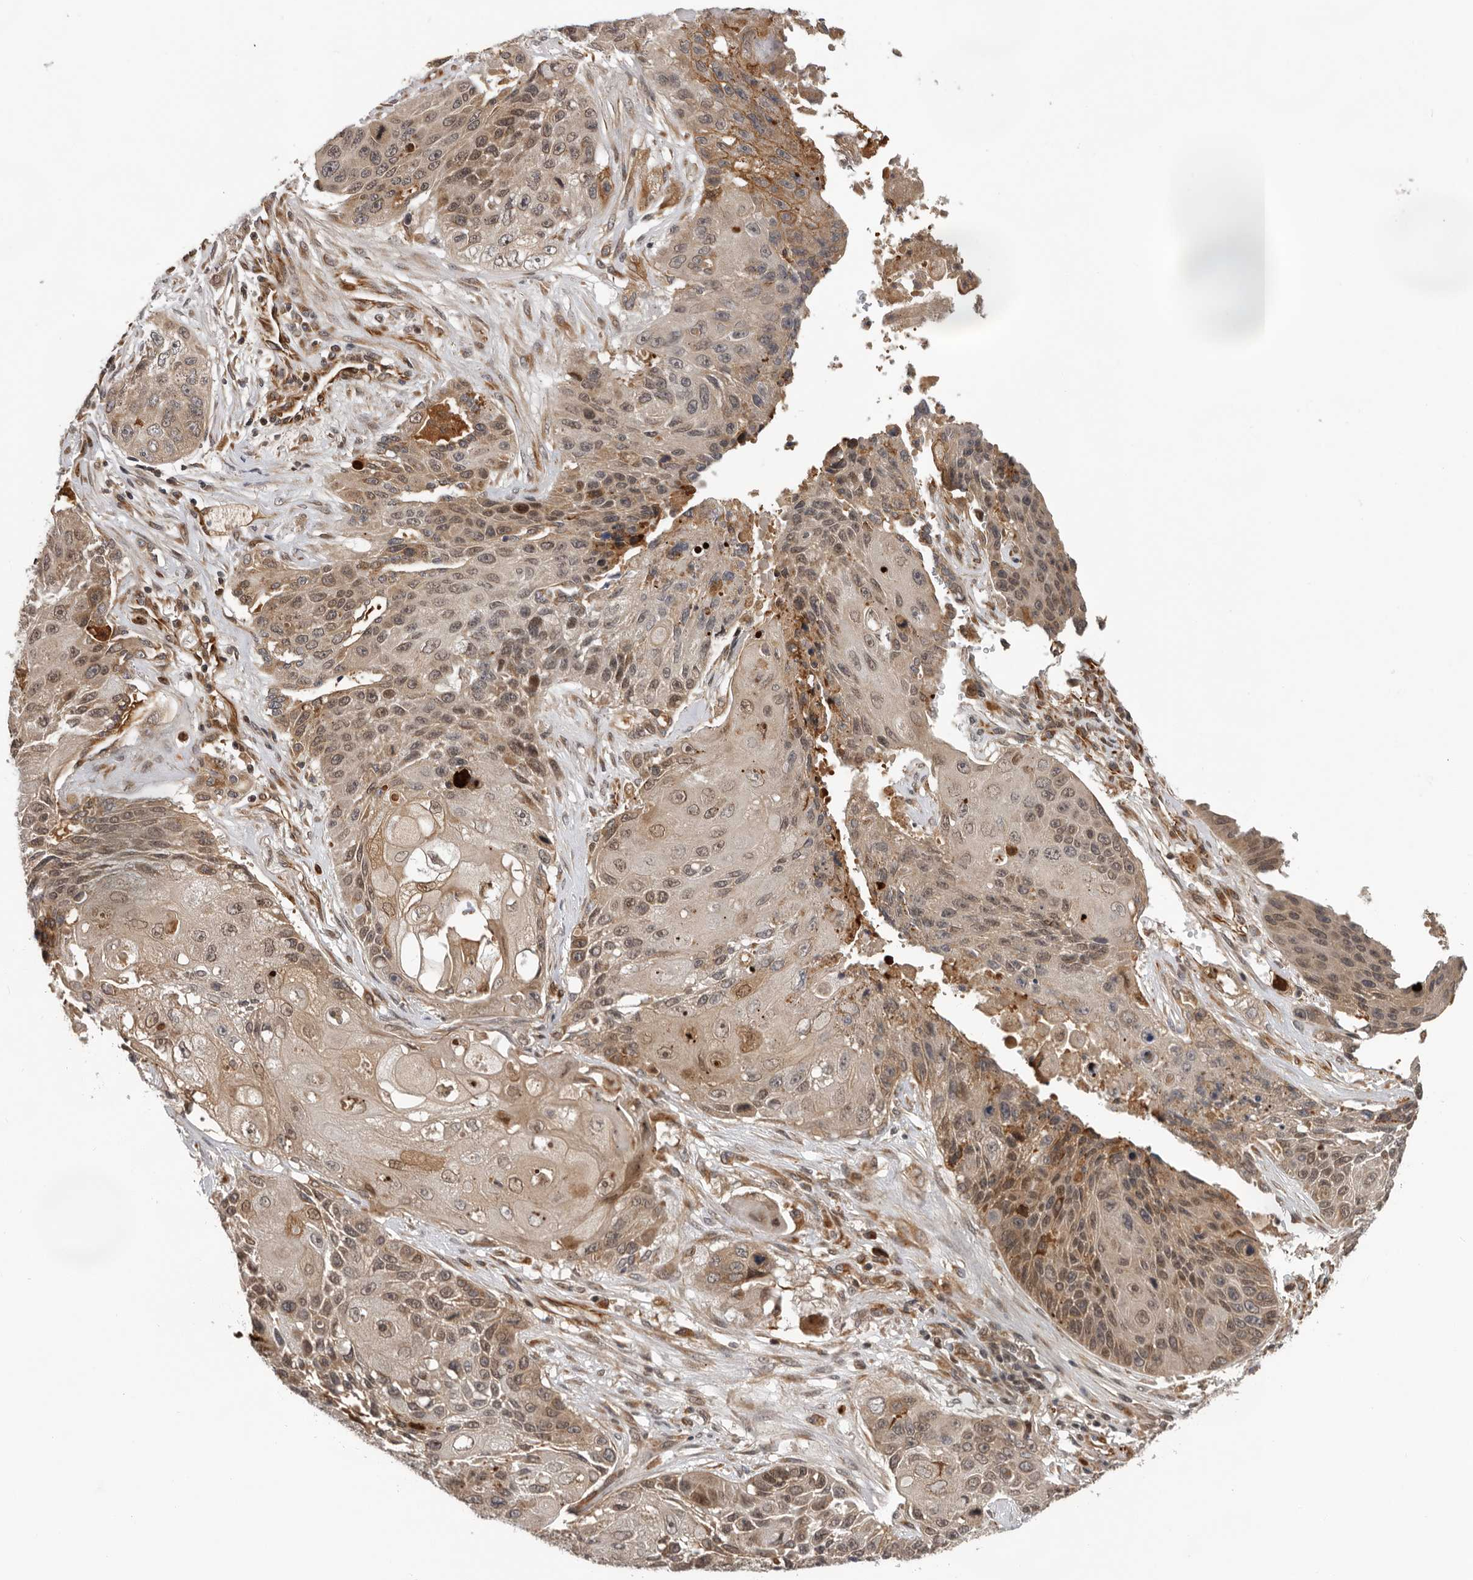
{"staining": {"intensity": "weak", "quantity": ">75%", "location": "cytoplasmic/membranous"}, "tissue": "lung cancer", "cell_type": "Tumor cells", "image_type": "cancer", "snomed": [{"axis": "morphology", "description": "Squamous cell carcinoma, NOS"}, {"axis": "topography", "description": "Lung"}], "caption": "Lung cancer stained with DAB immunohistochemistry shows low levels of weak cytoplasmic/membranous expression in approximately >75% of tumor cells.", "gene": "RNF157", "patient": {"sex": "male", "age": 61}}